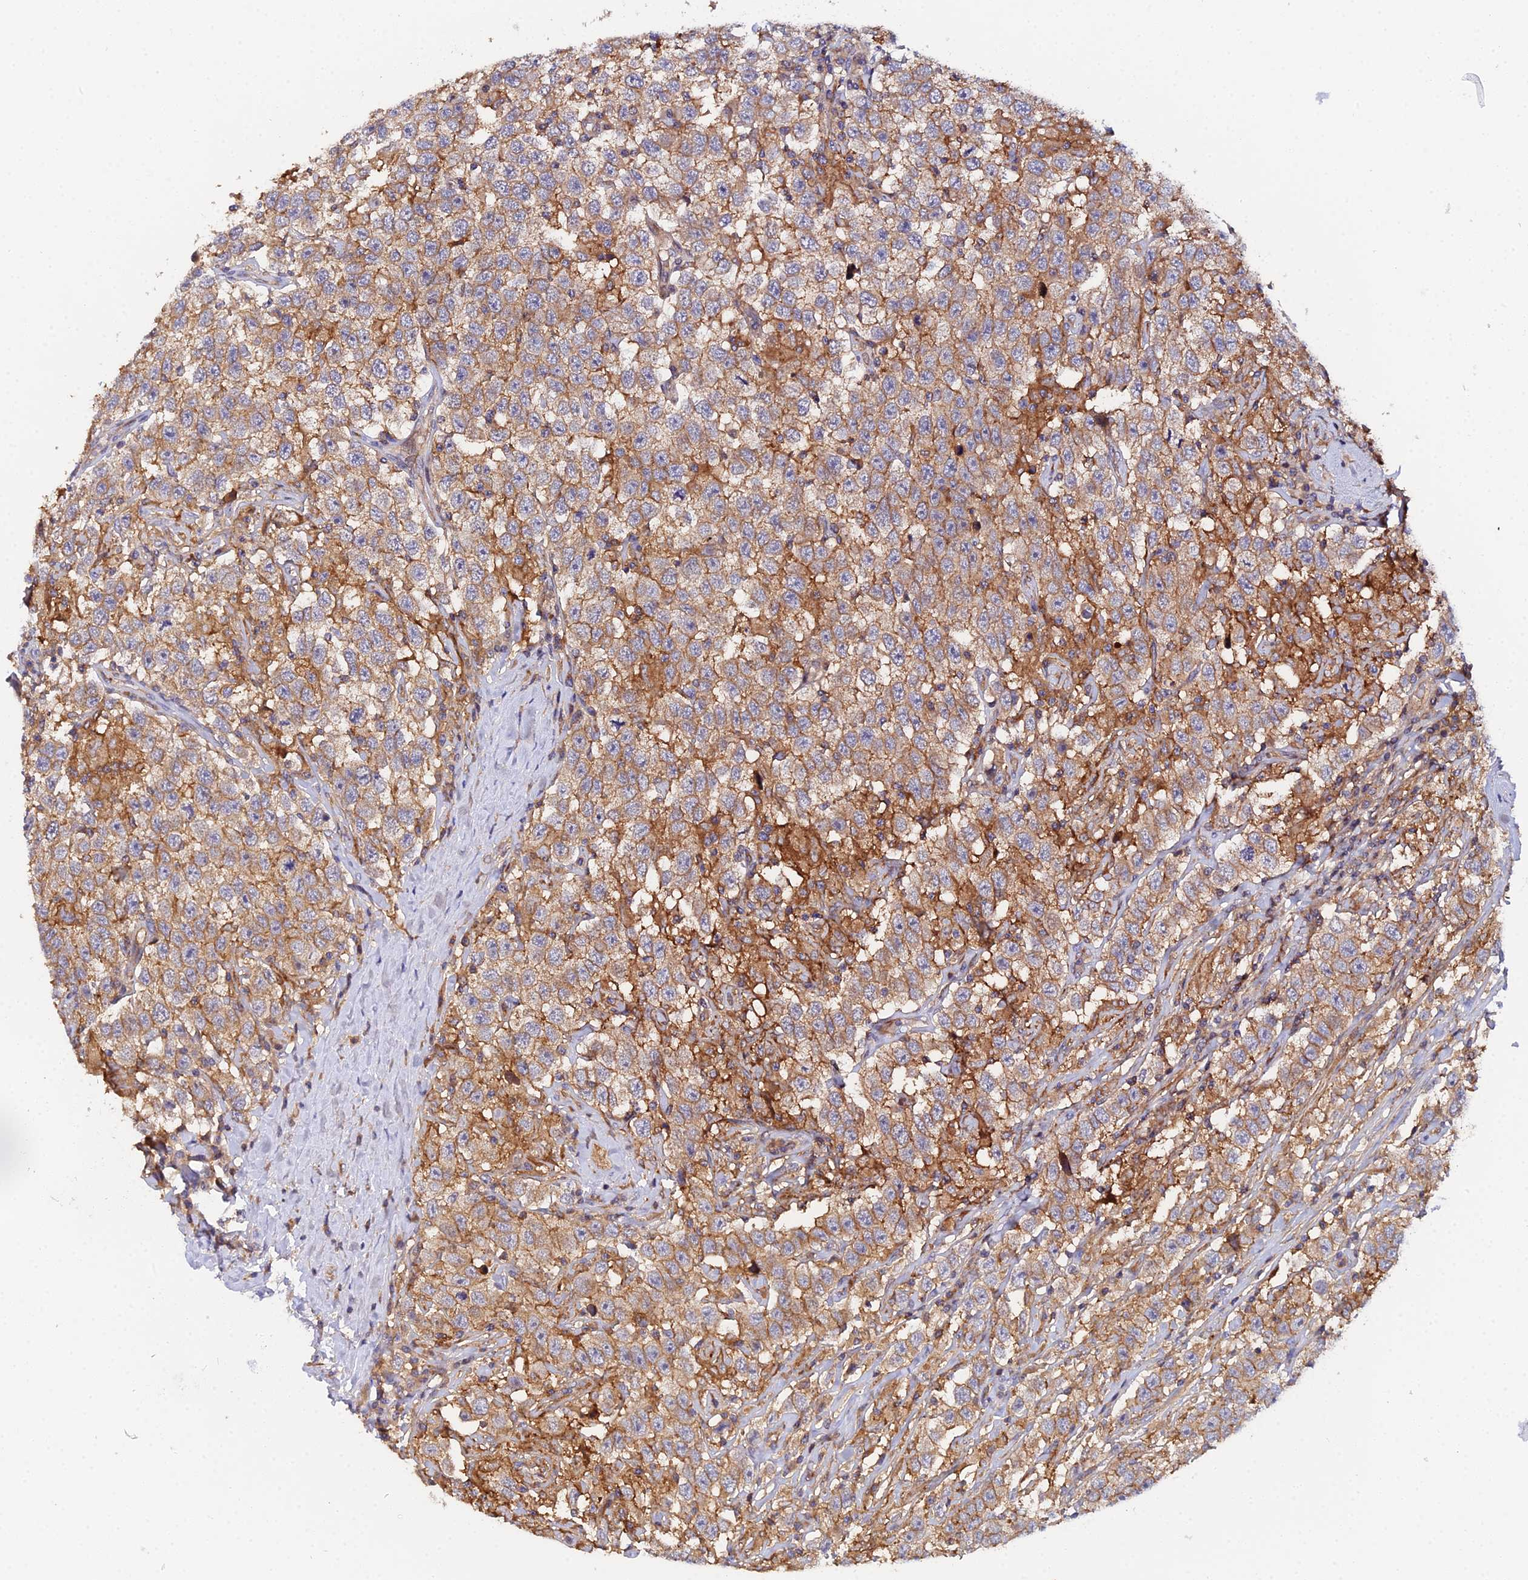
{"staining": {"intensity": "moderate", "quantity": ">75%", "location": "cytoplasmic/membranous"}, "tissue": "testis cancer", "cell_type": "Tumor cells", "image_type": "cancer", "snomed": [{"axis": "morphology", "description": "Seminoma, NOS"}, {"axis": "topography", "description": "Testis"}], "caption": "A photomicrograph showing moderate cytoplasmic/membranous expression in about >75% of tumor cells in seminoma (testis), as visualized by brown immunohistochemical staining.", "gene": "GNG5B", "patient": {"sex": "male", "age": 41}}